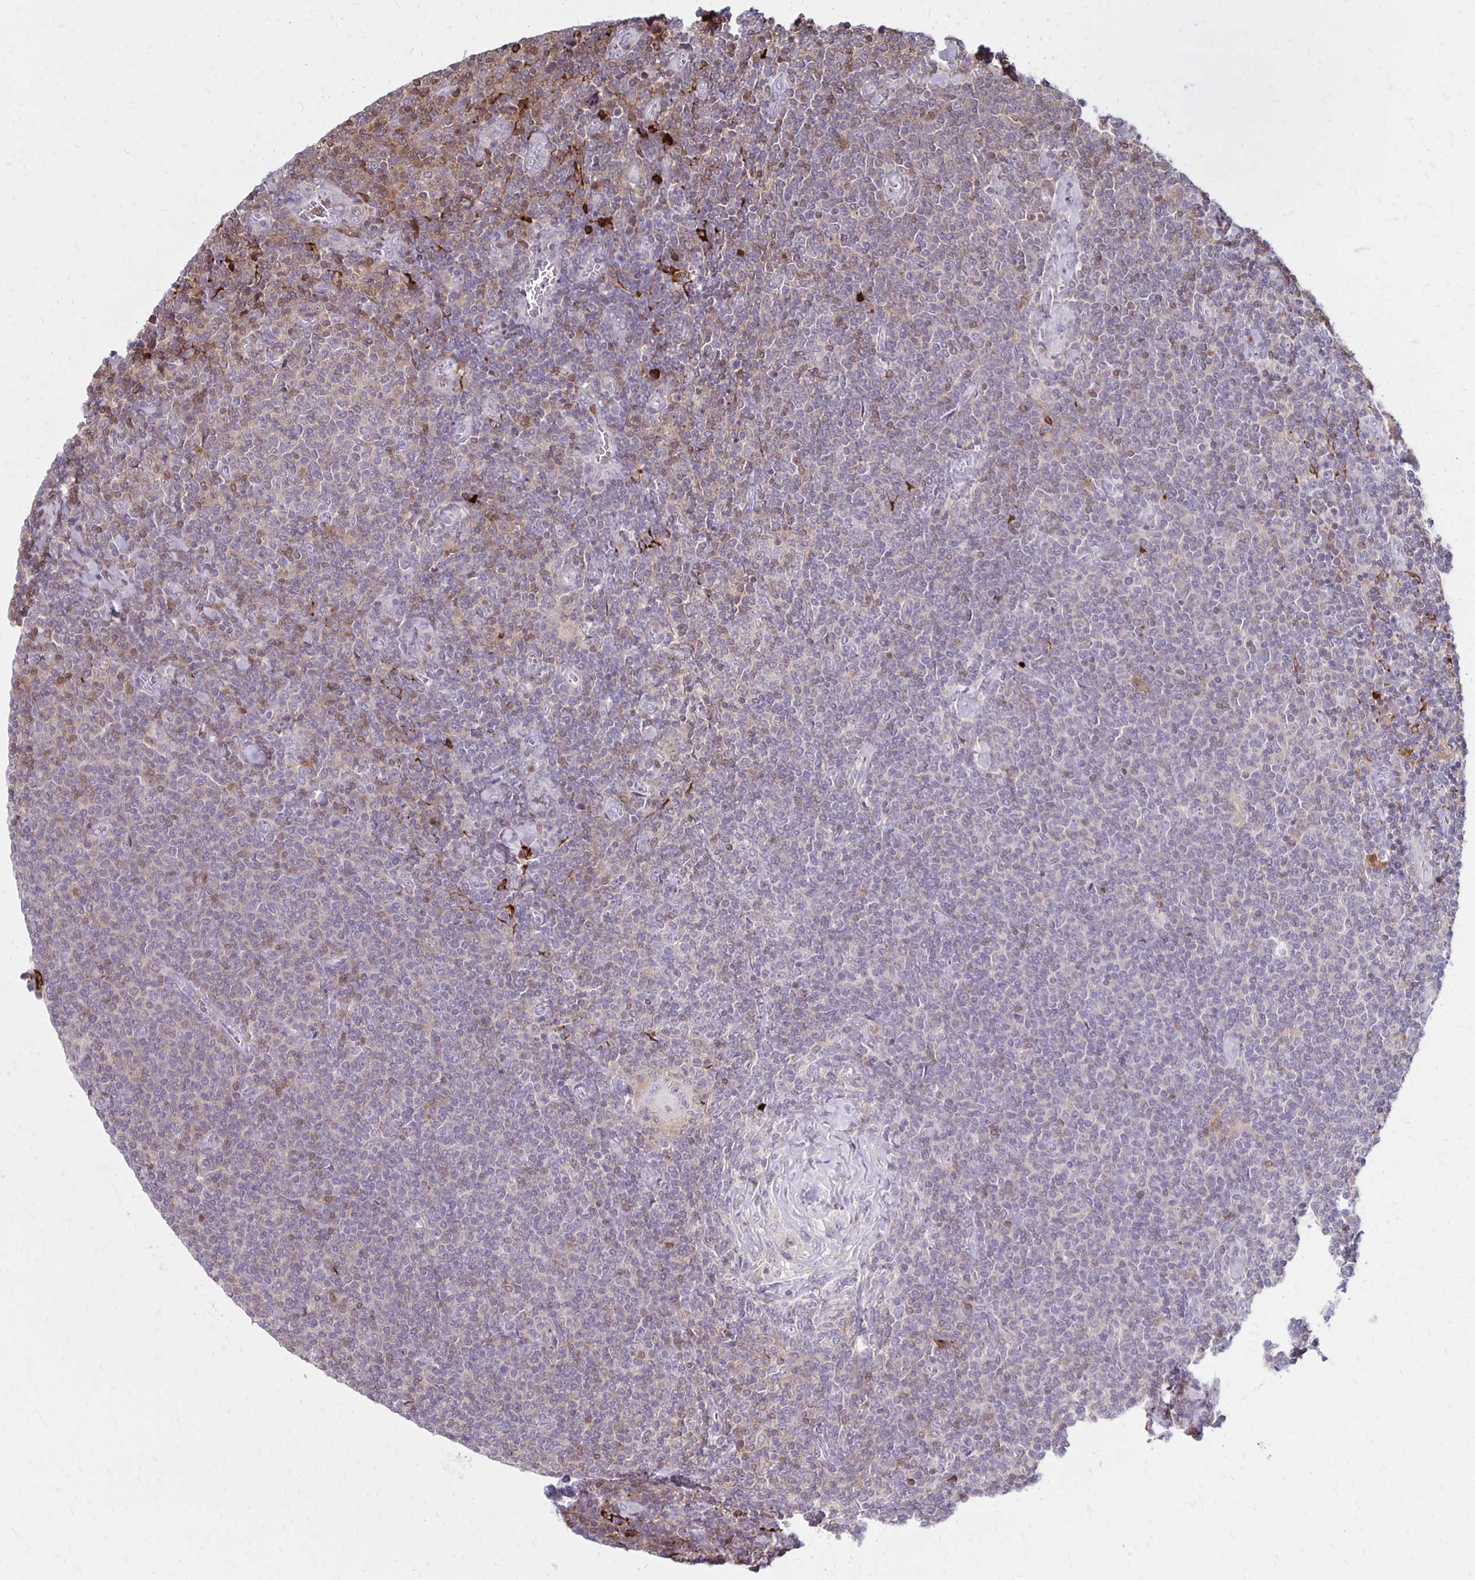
{"staining": {"intensity": "weak", "quantity": "<25%", "location": "cytoplasmic/membranous"}, "tissue": "lymphoma", "cell_type": "Tumor cells", "image_type": "cancer", "snomed": [{"axis": "morphology", "description": "Malignant lymphoma, non-Hodgkin's type, Low grade"}, {"axis": "topography", "description": "Lymph node"}], "caption": "IHC of human lymphoma displays no staining in tumor cells. (Brightfield microscopy of DAB (3,3'-diaminobenzidine) immunohistochemistry (IHC) at high magnification).", "gene": "CCL21", "patient": {"sex": "male", "age": 52}}